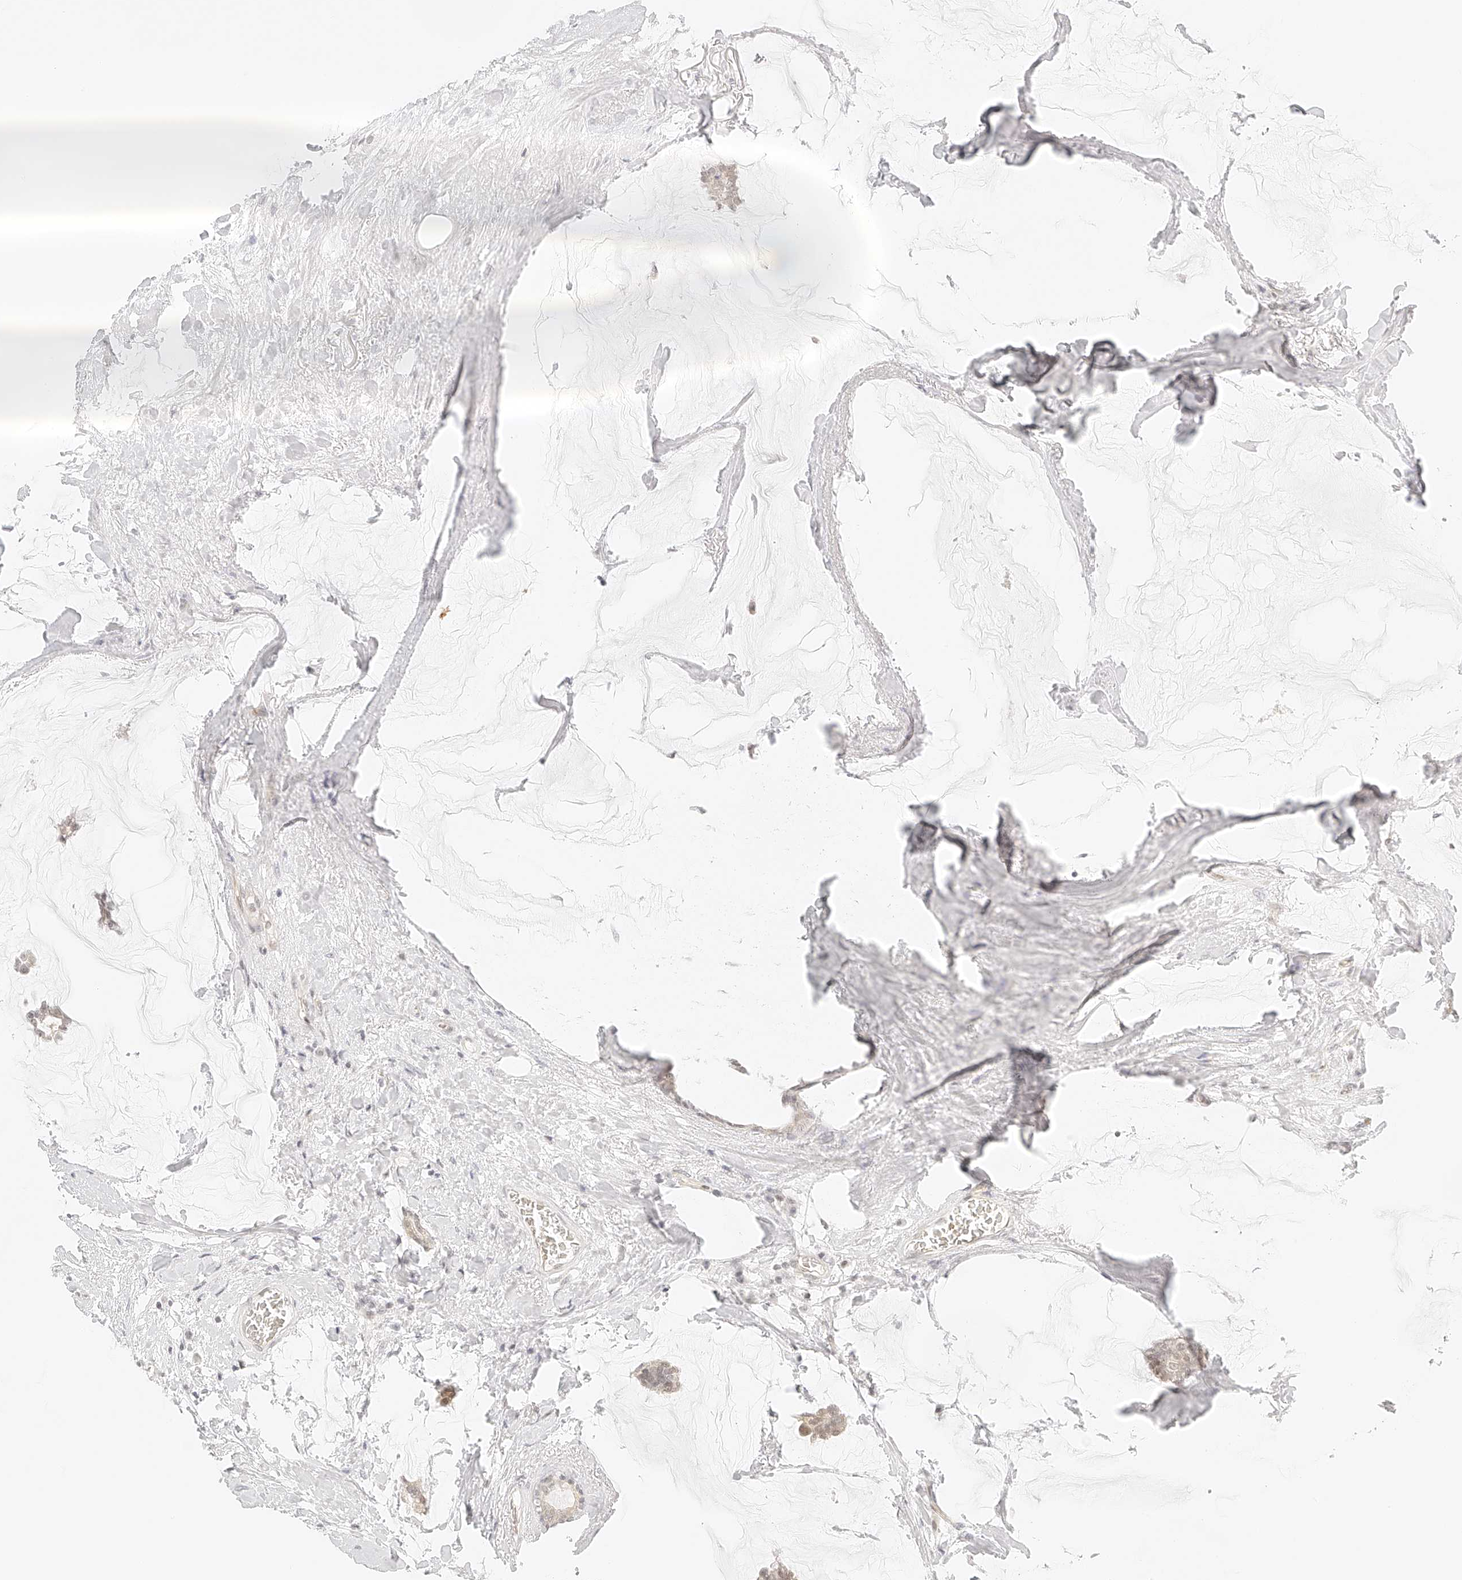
{"staining": {"intensity": "negative", "quantity": "none", "location": "none"}, "tissue": "breast cancer", "cell_type": "Tumor cells", "image_type": "cancer", "snomed": [{"axis": "morphology", "description": "Duct carcinoma"}, {"axis": "topography", "description": "Breast"}], "caption": "High magnification brightfield microscopy of intraductal carcinoma (breast) stained with DAB (brown) and counterstained with hematoxylin (blue): tumor cells show no significant positivity.", "gene": "ZFP69", "patient": {"sex": "female", "age": 93}}